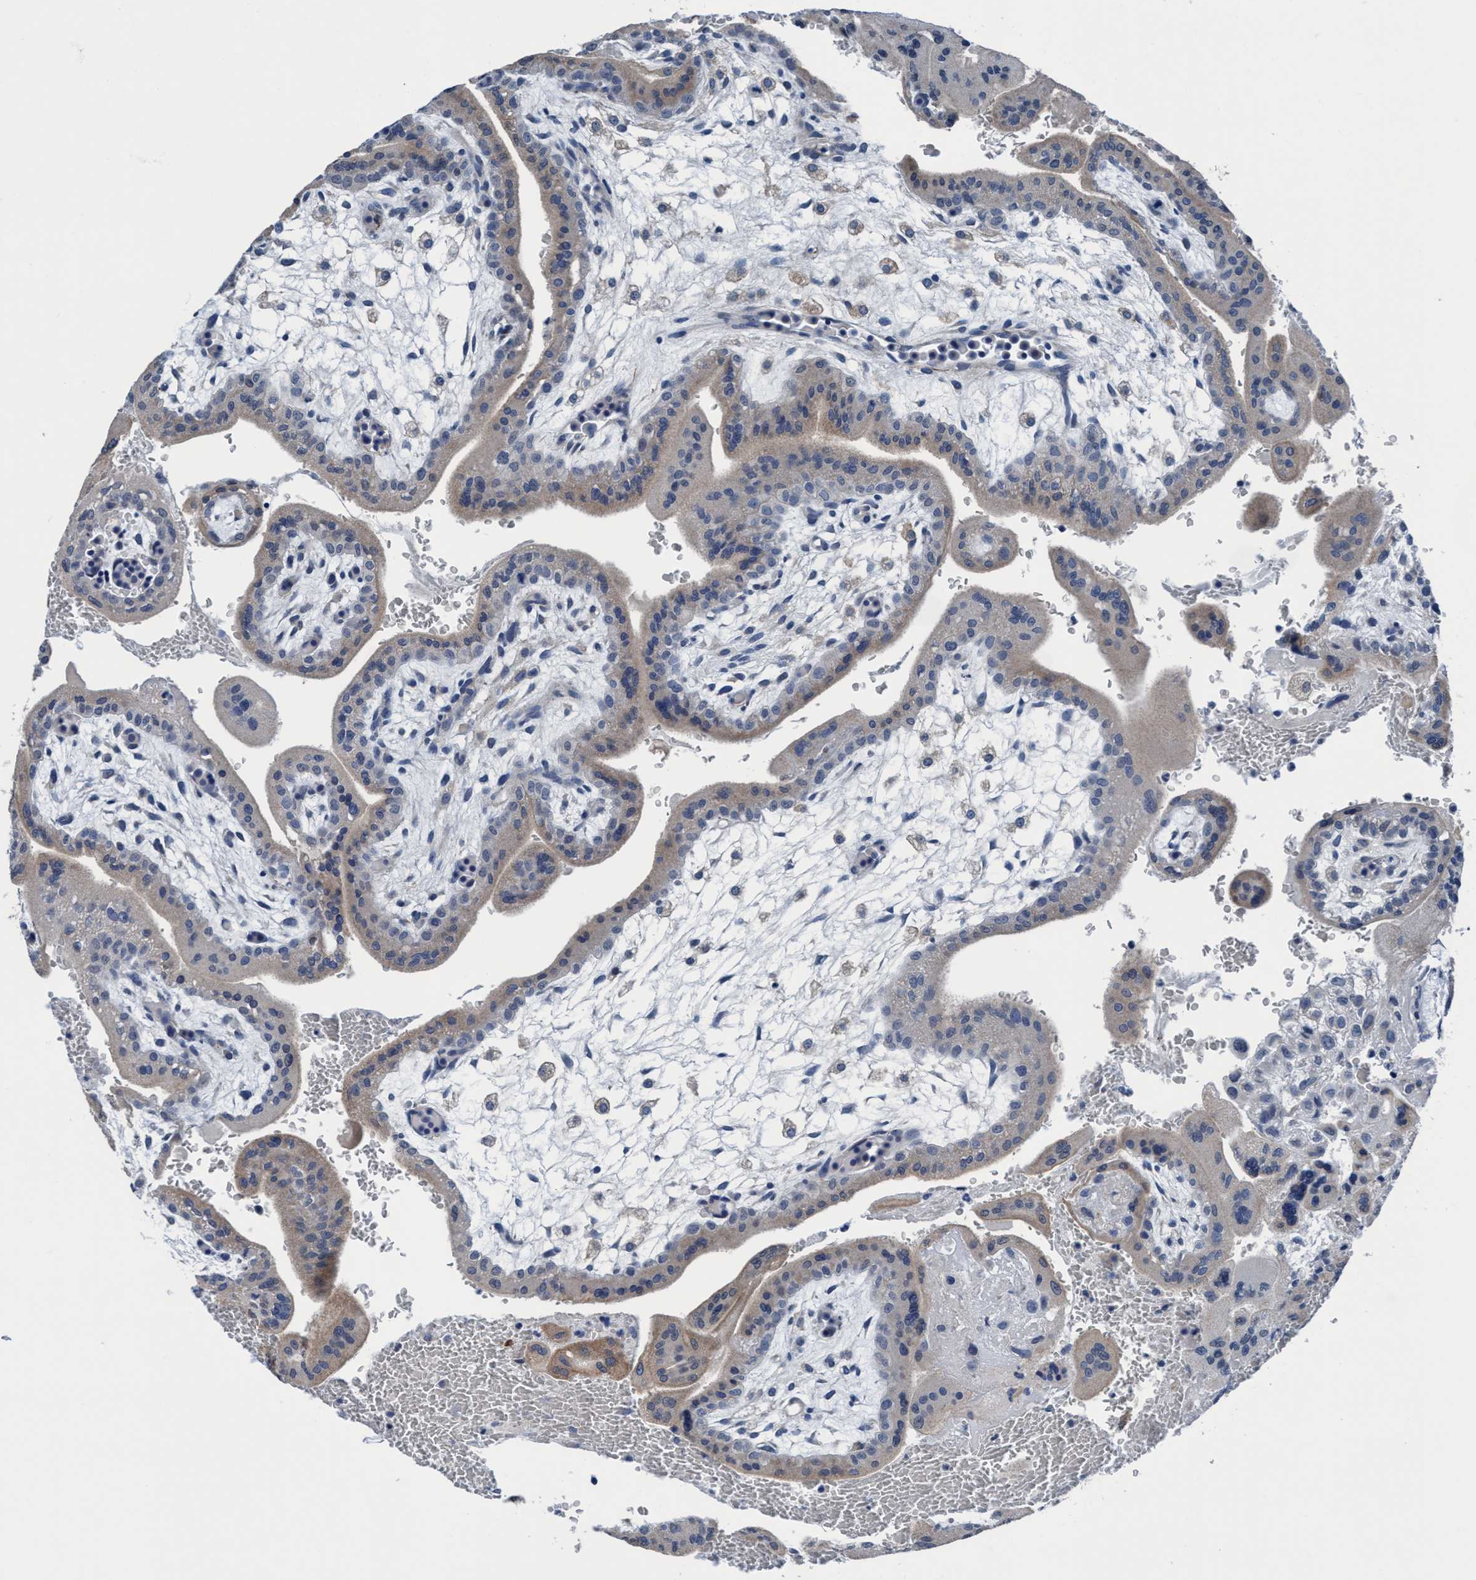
{"staining": {"intensity": "weak", "quantity": ">75%", "location": "cytoplasmic/membranous"}, "tissue": "placenta", "cell_type": "Trophoblastic cells", "image_type": "normal", "snomed": [{"axis": "morphology", "description": "Normal tissue, NOS"}, {"axis": "topography", "description": "Placenta"}], "caption": "Immunohistochemistry micrograph of benign human placenta stained for a protein (brown), which exhibits low levels of weak cytoplasmic/membranous positivity in approximately >75% of trophoblastic cells.", "gene": "TMEM94", "patient": {"sex": "female", "age": 35}}